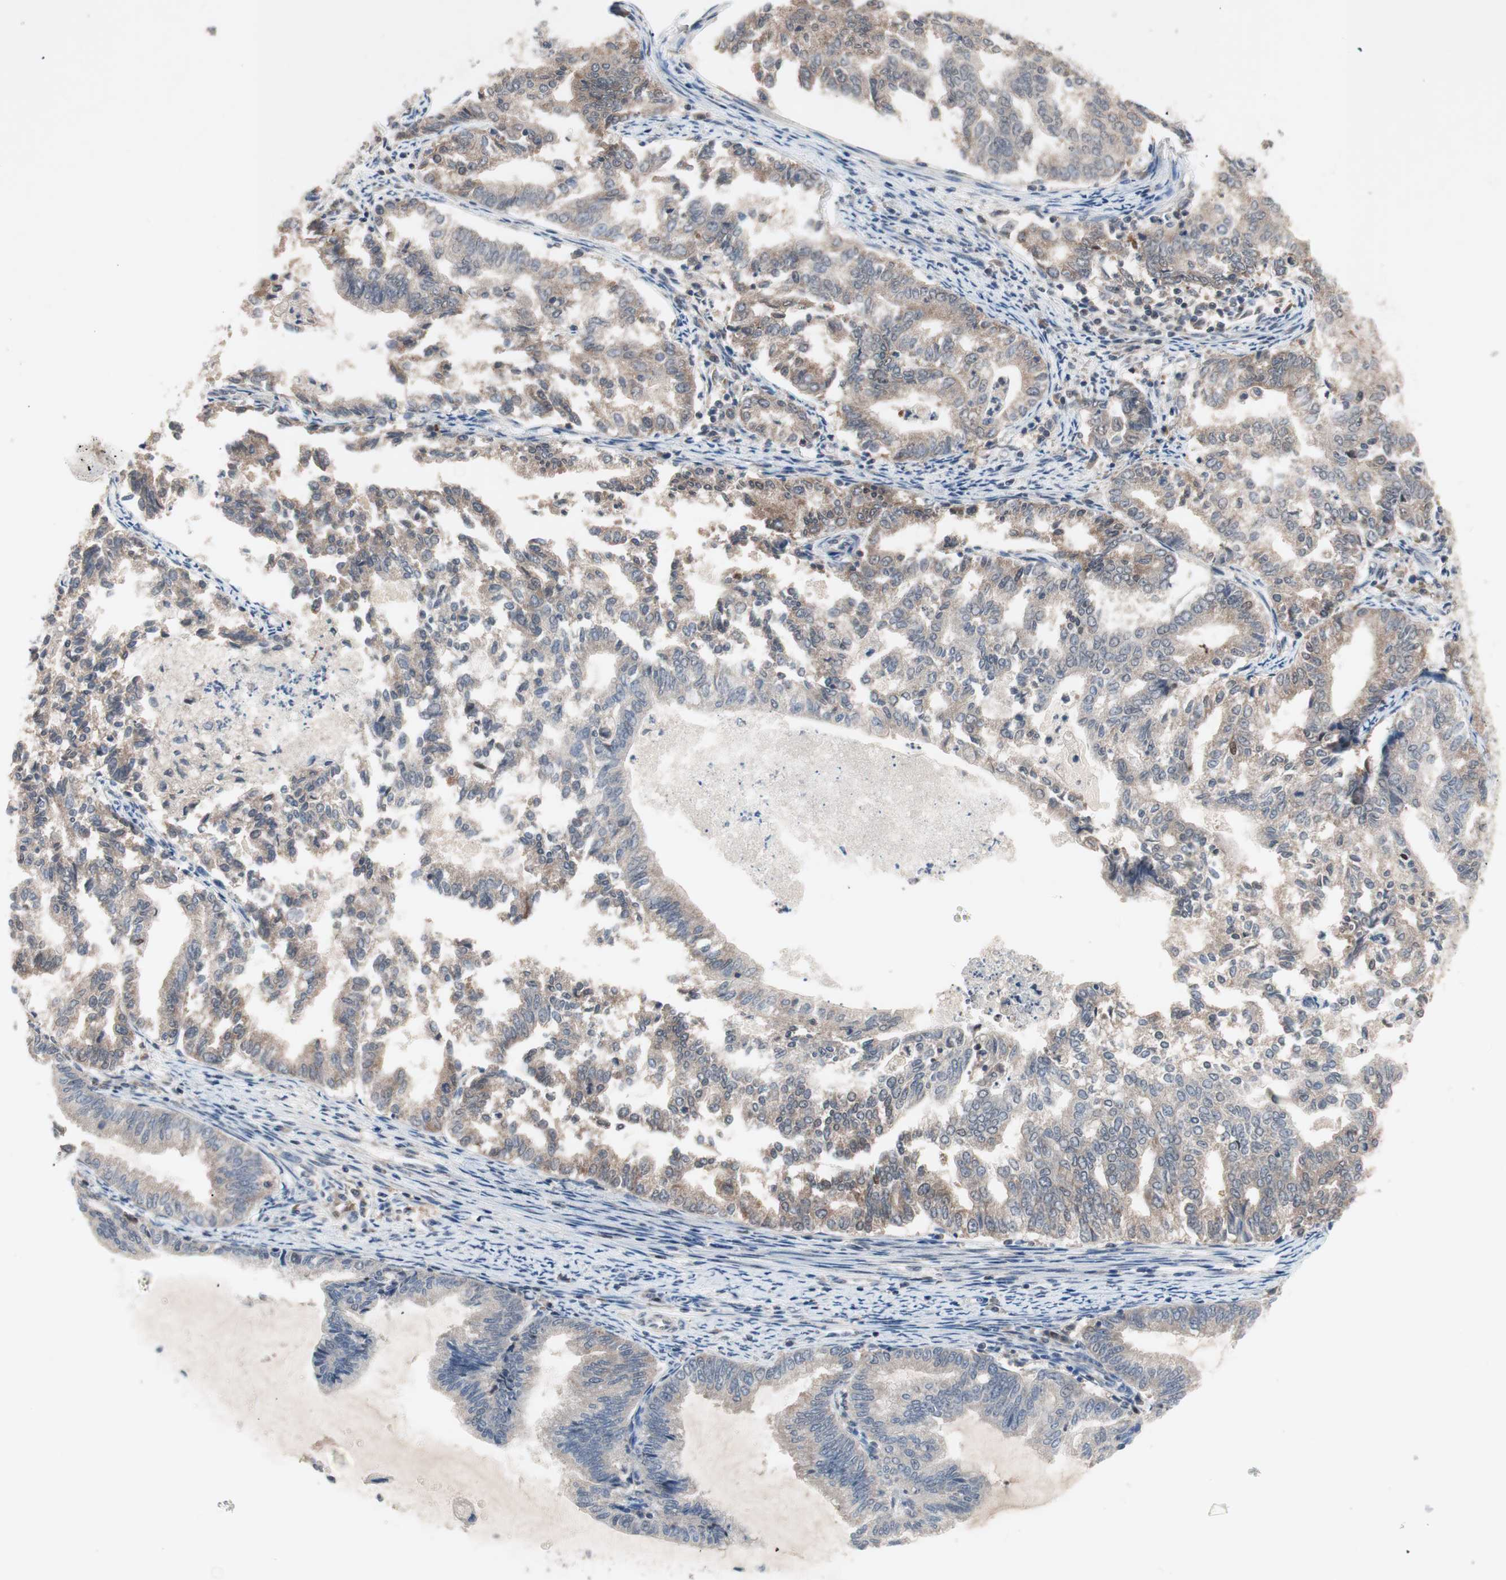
{"staining": {"intensity": "moderate", "quantity": ">75%", "location": "cytoplasmic/membranous"}, "tissue": "endometrial cancer", "cell_type": "Tumor cells", "image_type": "cancer", "snomed": [{"axis": "morphology", "description": "Adenocarcinoma, NOS"}, {"axis": "topography", "description": "Endometrium"}], "caption": "IHC staining of endometrial cancer (adenocarcinoma), which demonstrates medium levels of moderate cytoplasmic/membranous staining in approximately >75% of tumor cells indicating moderate cytoplasmic/membranous protein positivity. The staining was performed using DAB (3,3'-diaminobenzidine) (brown) for protein detection and nuclei were counterstained in hematoxylin (blue).", "gene": "GART", "patient": {"sex": "female", "age": 79}}